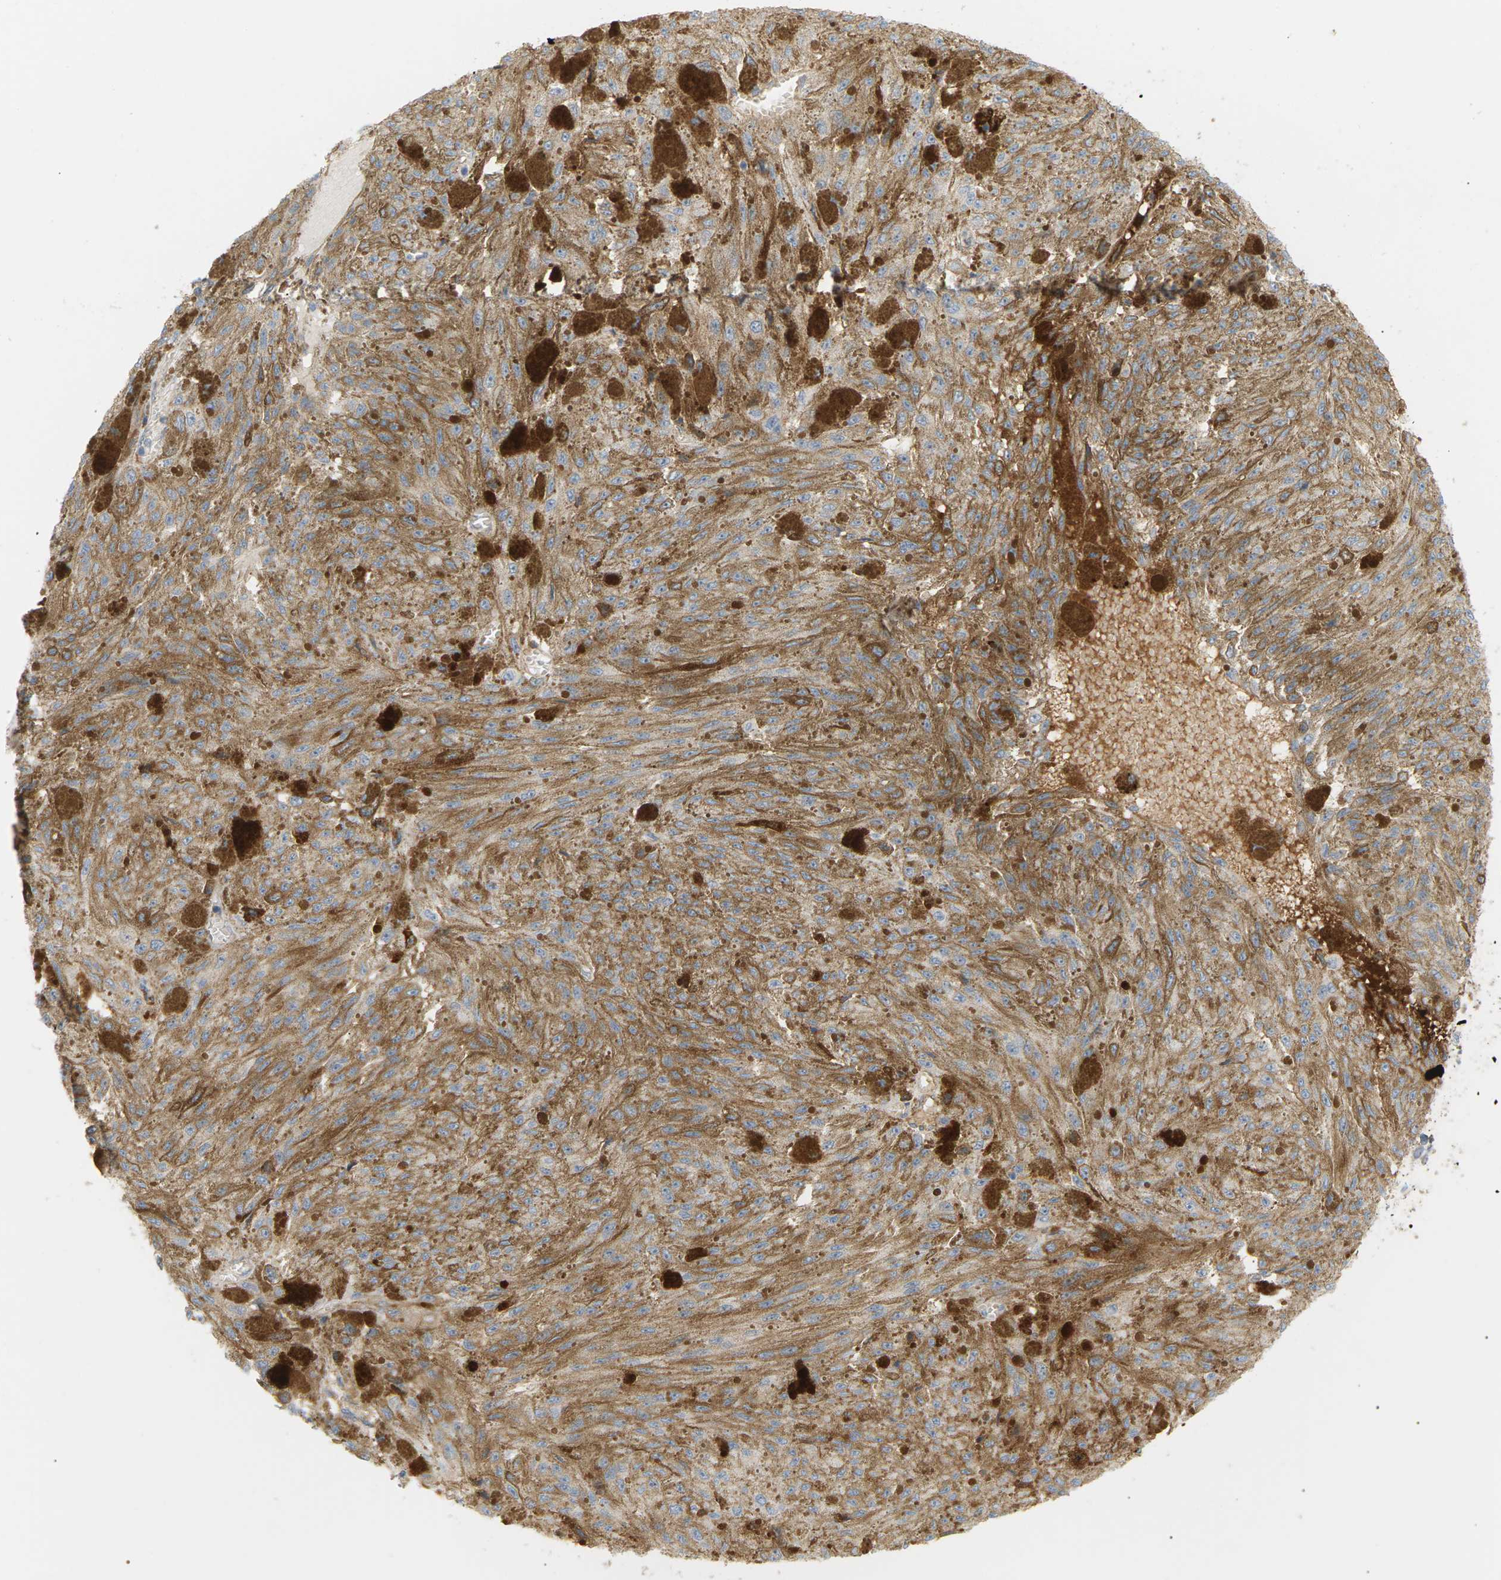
{"staining": {"intensity": "moderate", "quantity": ">75%", "location": "cytoplasmic/membranous"}, "tissue": "melanoma", "cell_type": "Tumor cells", "image_type": "cancer", "snomed": [{"axis": "morphology", "description": "Malignant melanoma, NOS"}, {"axis": "topography", "description": "Other"}], "caption": "This photomicrograph demonstrates malignant melanoma stained with immunohistochemistry (IHC) to label a protein in brown. The cytoplasmic/membranous of tumor cells show moderate positivity for the protein. Nuclei are counter-stained blue.", "gene": "IGLC3", "patient": {"sex": "male", "age": 79}}